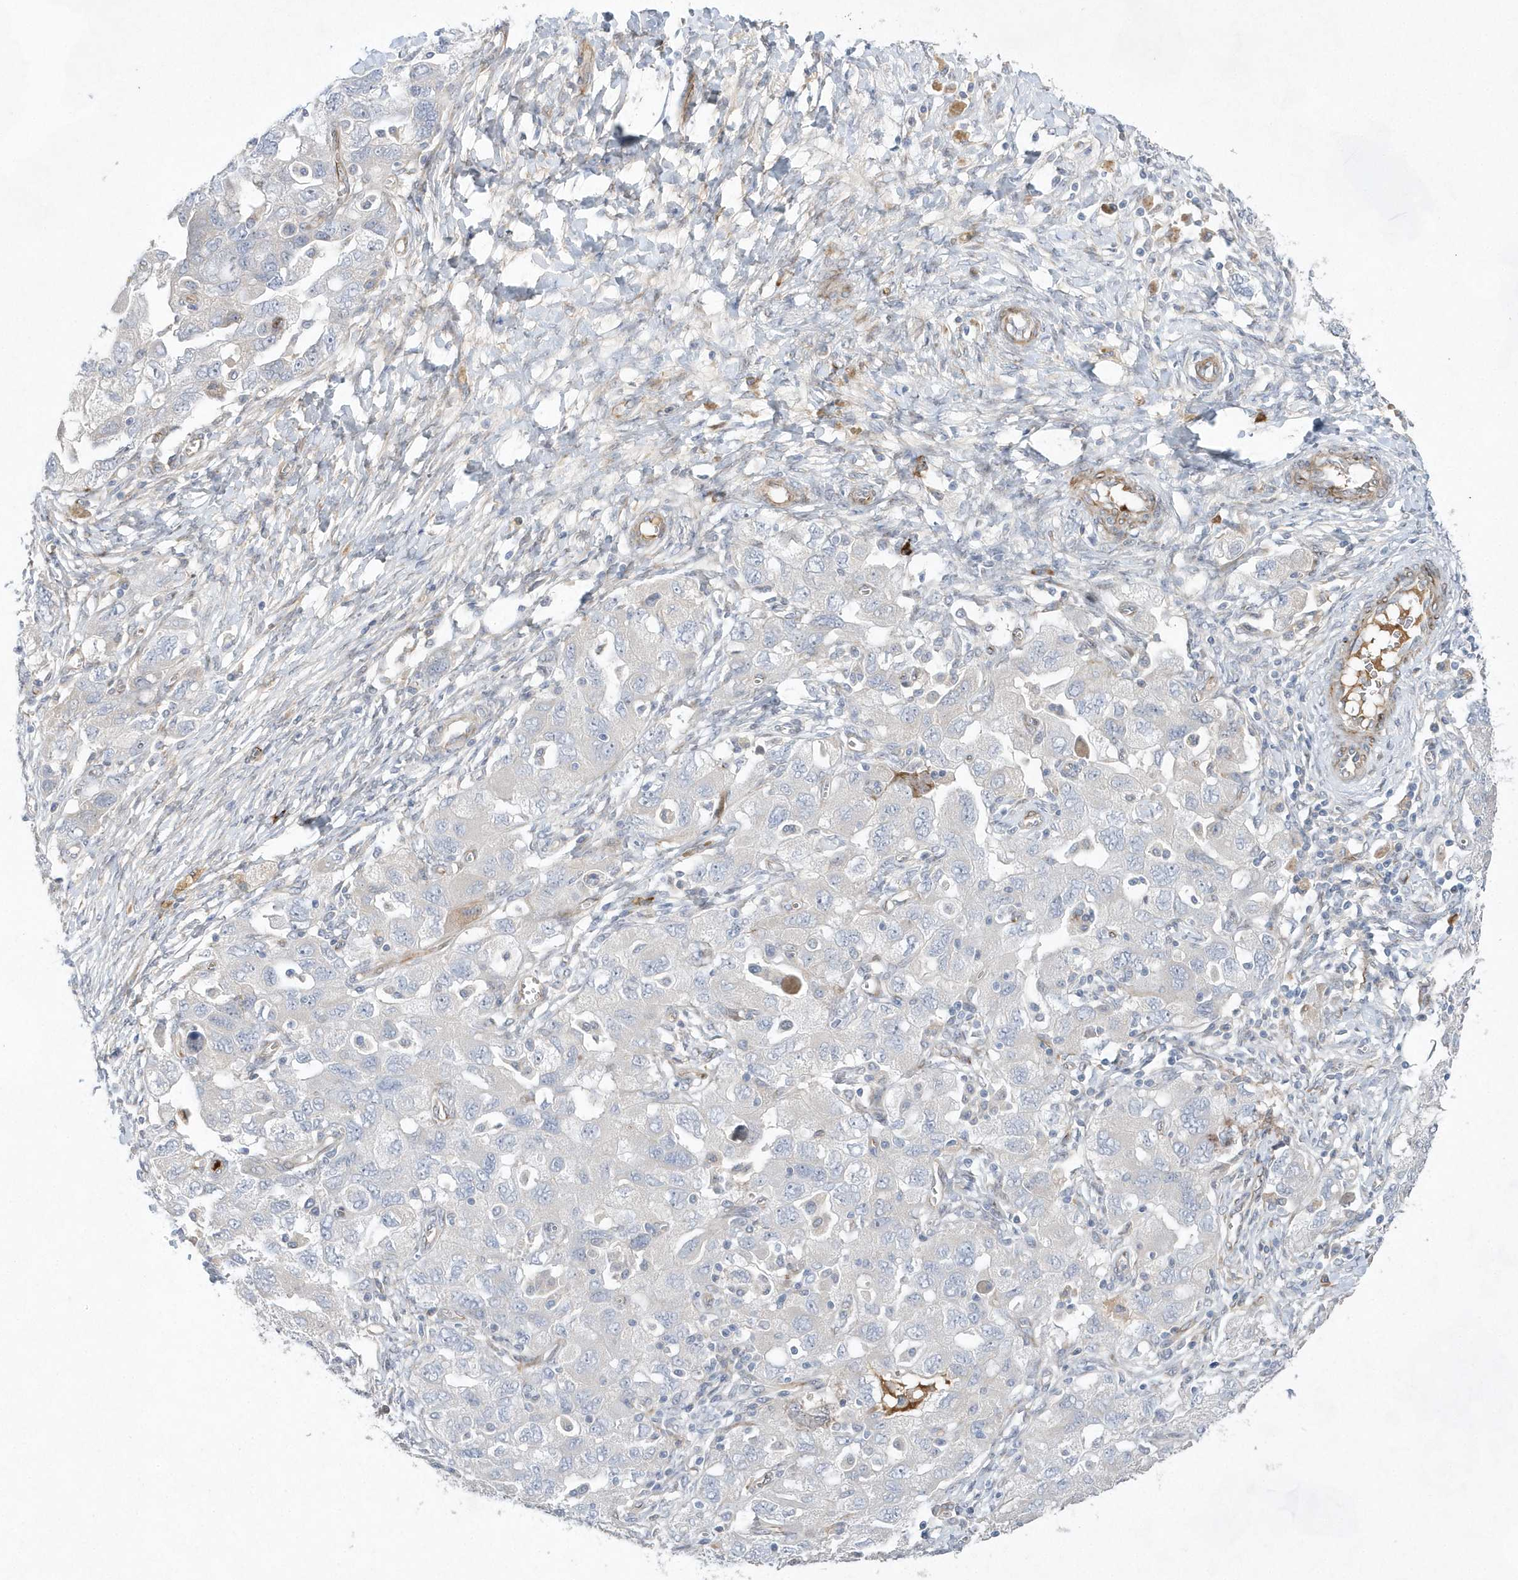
{"staining": {"intensity": "negative", "quantity": "none", "location": "none"}, "tissue": "ovarian cancer", "cell_type": "Tumor cells", "image_type": "cancer", "snomed": [{"axis": "morphology", "description": "Carcinoma, NOS"}, {"axis": "morphology", "description": "Cystadenocarcinoma, serous, NOS"}, {"axis": "topography", "description": "Ovary"}], "caption": "IHC histopathology image of serous cystadenocarcinoma (ovarian) stained for a protein (brown), which shows no staining in tumor cells.", "gene": "TMEM132B", "patient": {"sex": "female", "age": 69}}